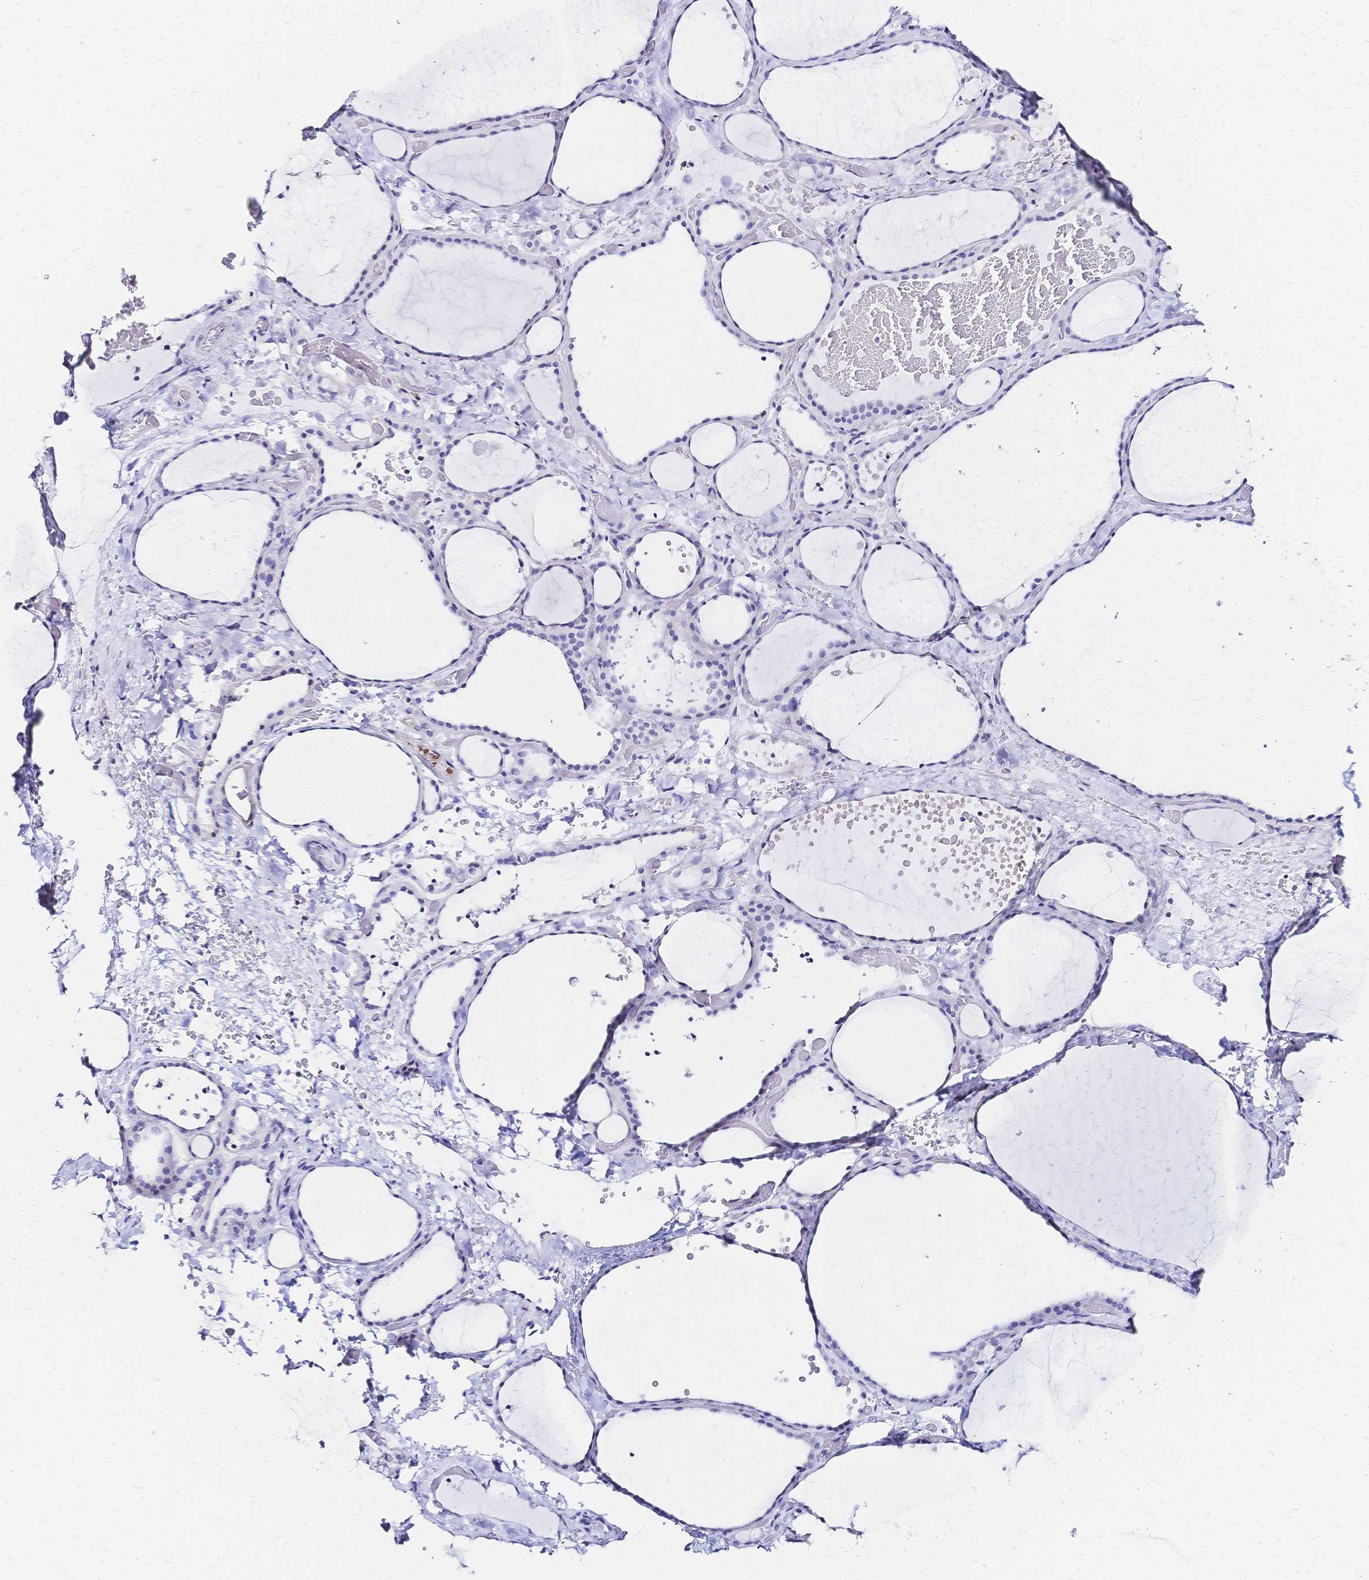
{"staining": {"intensity": "negative", "quantity": "none", "location": "none"}, "tissue": "thyroid gland", "cell_type": "Glandular cells", "image_type": "normal", "snomed": [{"axis": "morphology", "description": "Normal tissue, NOS"}, {"axis": "topography", "description": "Thyroid gland"}], "caption": "Immunohistochemistry (IHC) histopathology image of normal thyroid gland stained for a protein (brown), which shows no staining in glandular cells.", "gene": "SLC5A1", "patient": {"sex": "female", "age": 36}}